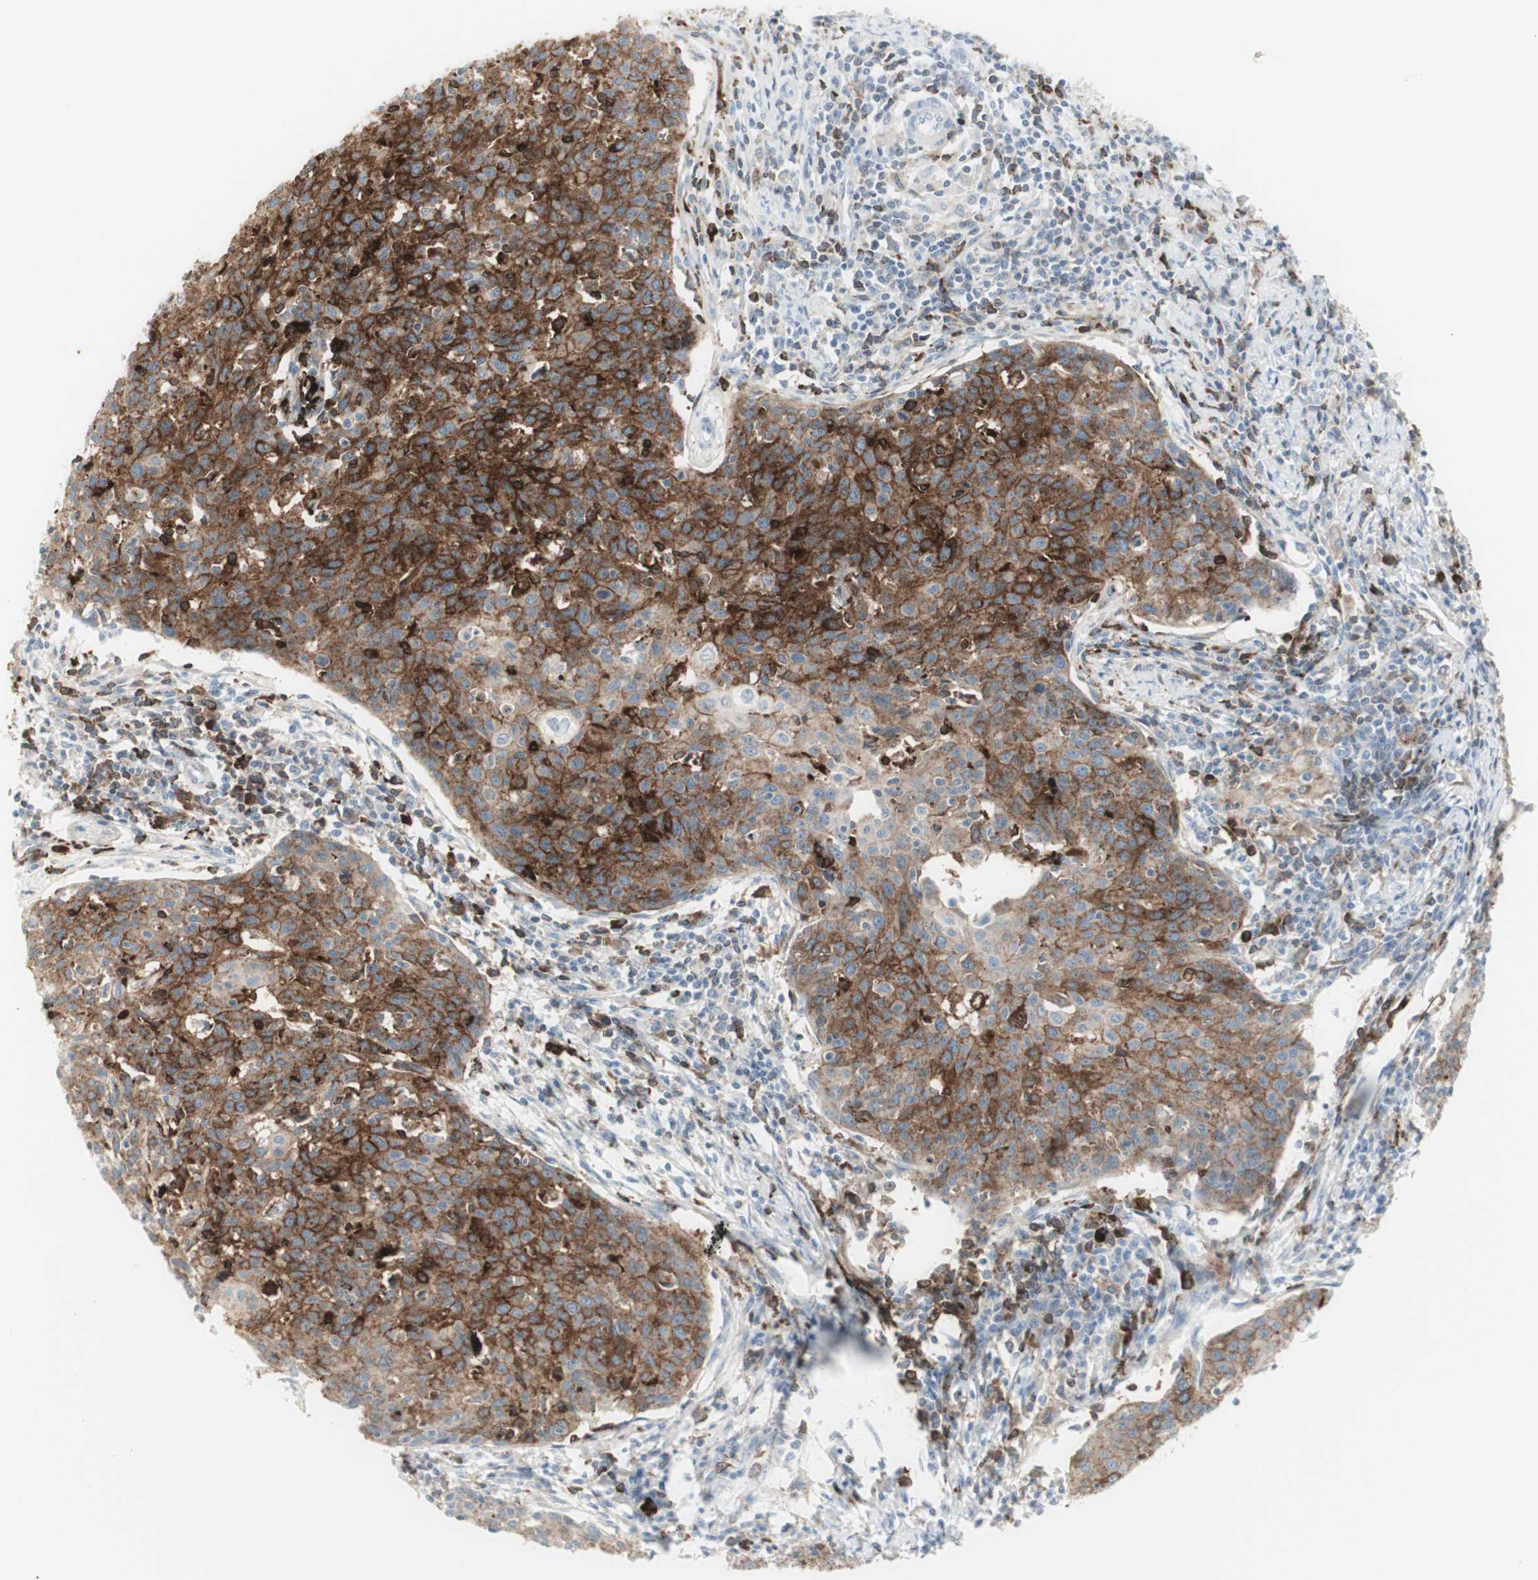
{"staining": {"intensity": "strong", "quantity": ">75%", "location": "cytoplasmic/membranous"}, "tissue": "cervical cancer", "cell_type": "Tumor cells", "image_type": "cancer", "snomed": [{"axis": "morphology", "description": "Squamous cell carcinoma, NOS"}, {"axis": "topography", "description": "Cervix"}], "caption": "This micrograph shows cervical squamous cell carcinoma stained with IHC to label a protein in brown. The cytoplasmic/membranous of tumor cells show strong positivity for the protein. Nuclei are counter-stained blue.", "gene": "MDK", "patient": {"sex": "female", "age": 38}}